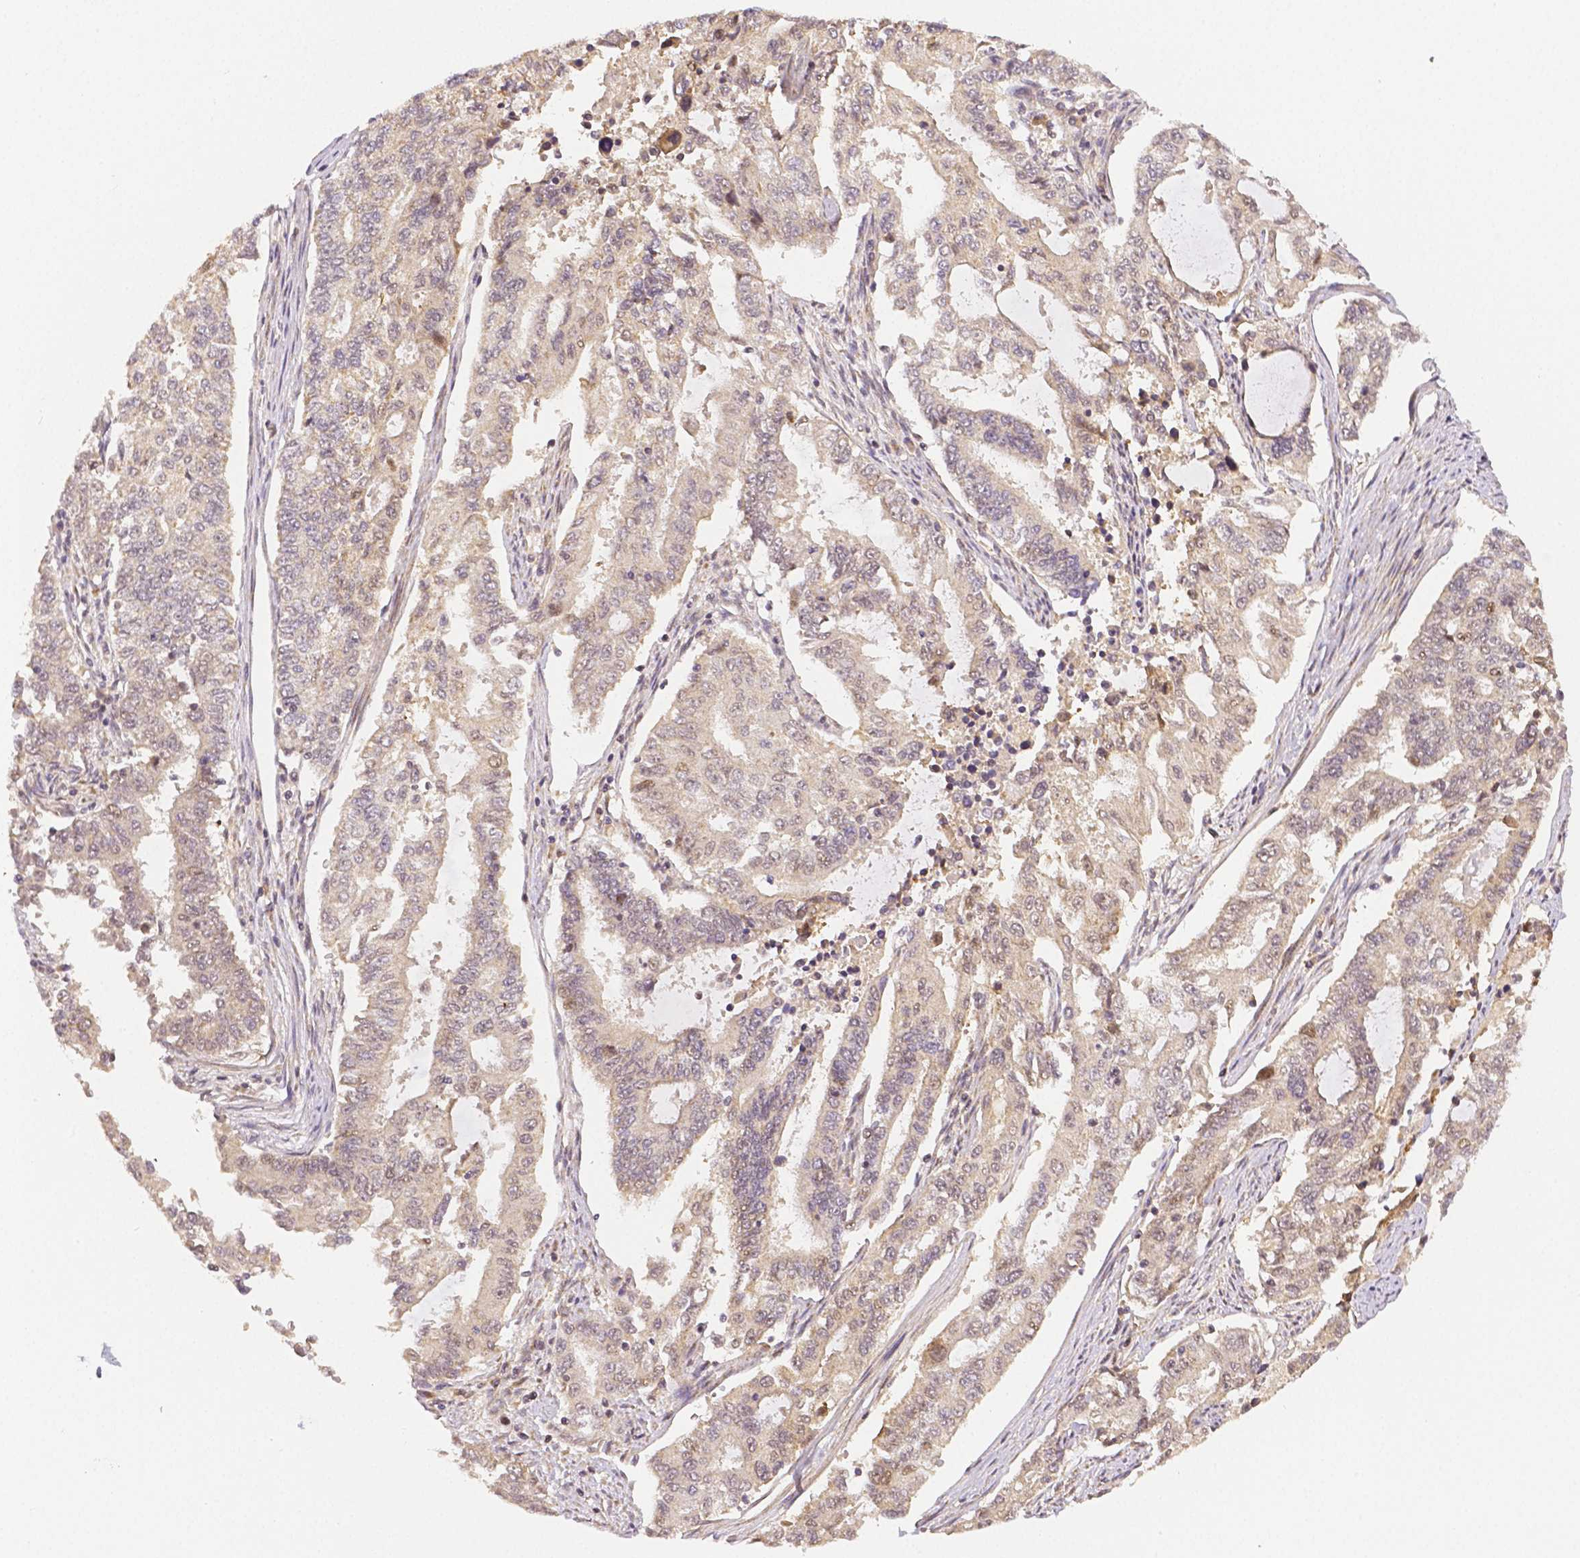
{"staining": {"intensity": "moderate", "quantity": "<25%", "location": "nuclear"}, "tissue": "endometrial cancer", "cell_type": "Tumor cells", "image_type": "cancer", "snomed": [{"axis": "morphology", "description": "Adenocarcinoma, NOS"}, {"axis": "topography", "description": "Uterus"}], "caption": "High-magnification brightfield microscopy of endometrial adenocarcinoma stained with DAB (3,3'-diaminobenzidine) (brown) and counterstained with hematoxylin (blue). tumor cells exhibit moderate nuclear positivity is appreciated in about<25% of cells.", "gene": "RHOT1", "patient": {"sex": "female", "age": 59}}